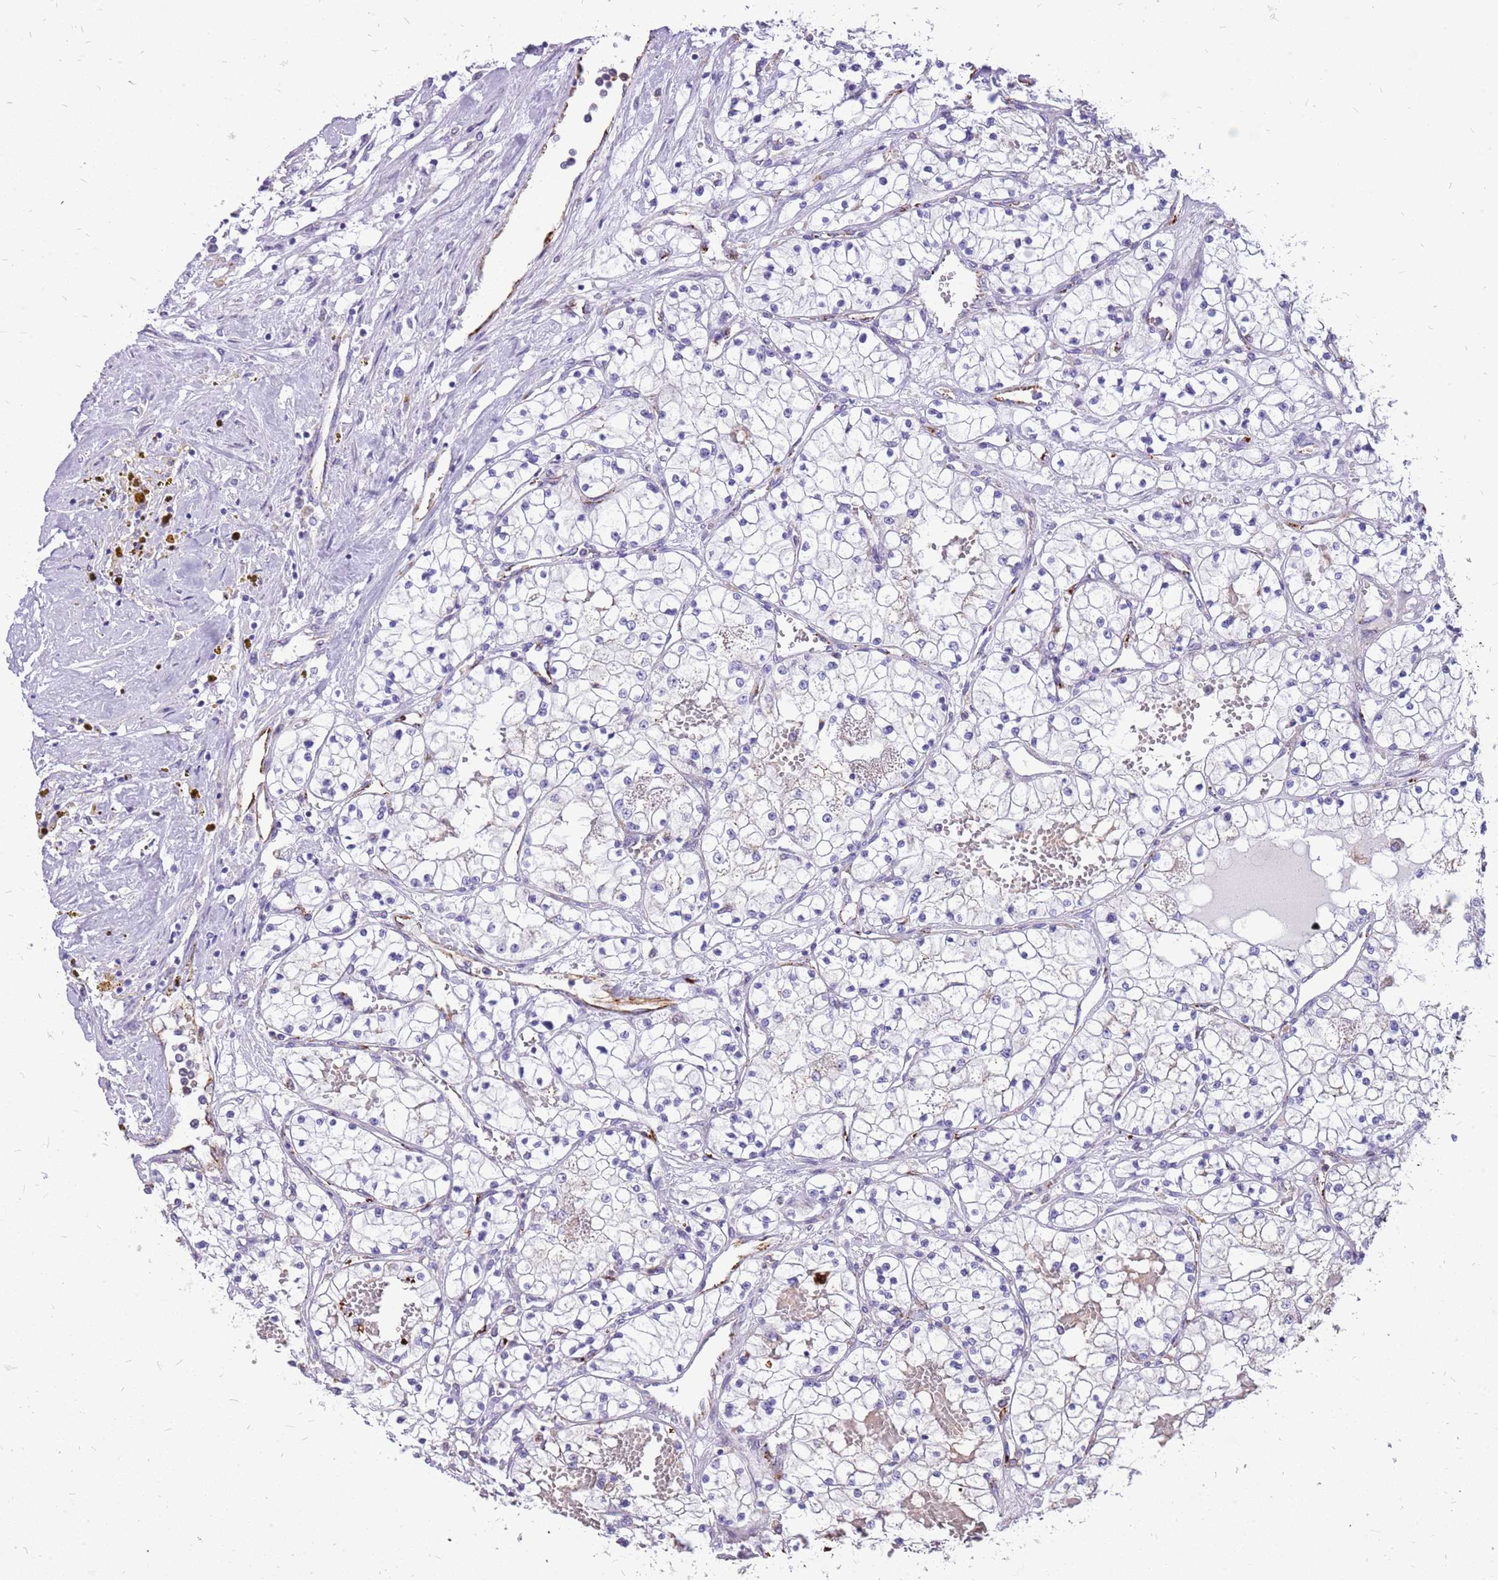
{"staining": {"intensity": "negative", "quantity": "none", "location": "none"}, "tissue": "renal cancer", "cell_type": "Tumor cells", "image_type": "cancer", "snomed": [{"axis": "morphology", "description": "Normal tissue, NOS"}, {"axis": "morphology", "description": "Adenocarcinoma, NOS"}, {"axis": "topography", "description": "Kidney"}], "caption": "This is an immunohistochemistry (IHC) image of human renal adenocarcinoma. There is no expression in tumor cells.", "gene": "PCNX1", "patient": {"sex": "male", "age": 68}}